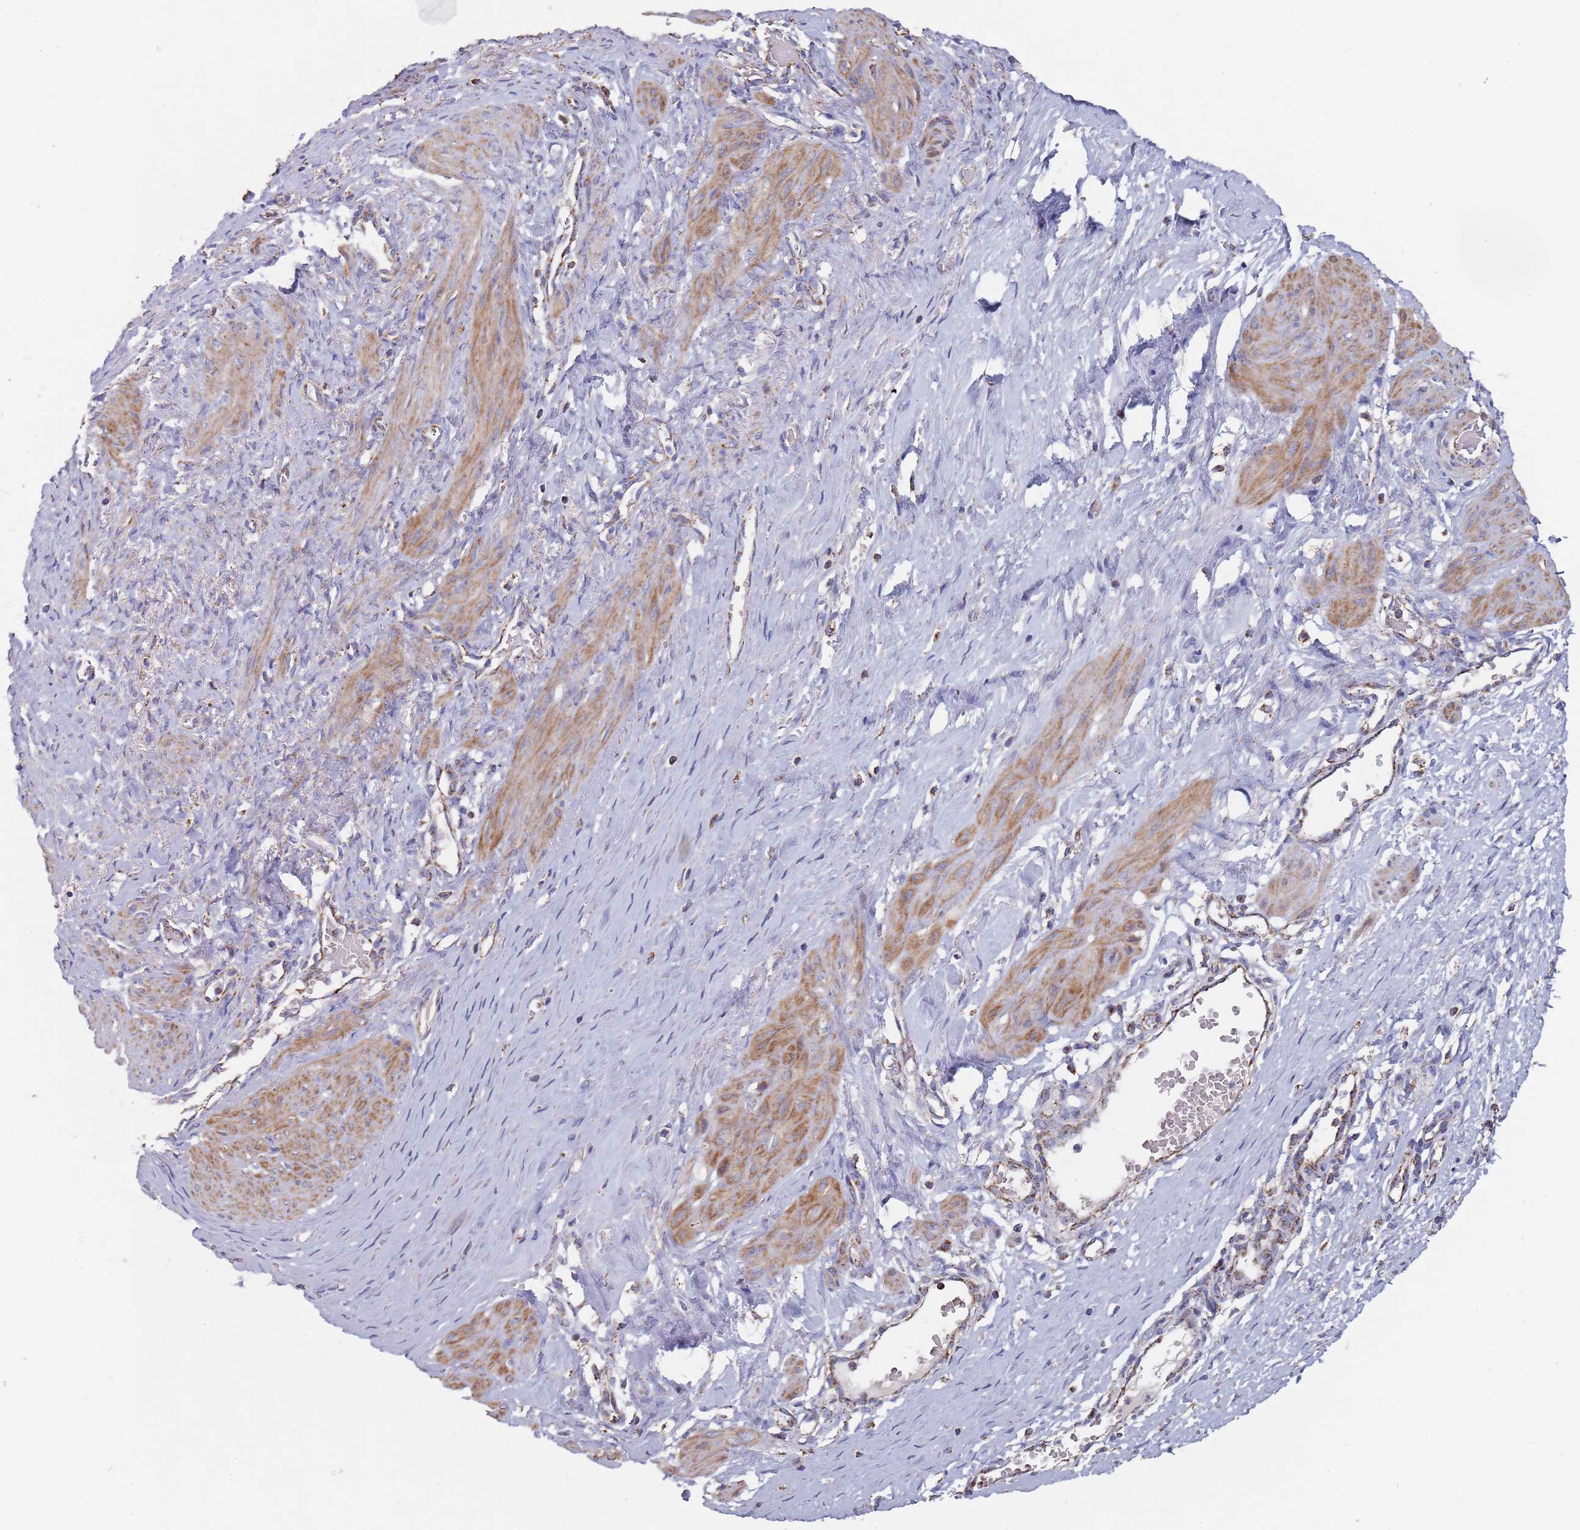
{"staining": {"intensity": "strong", "quantity": ">75%", "location": "cytoplasmic/membranous"}, "tissue": "smooth muscle", "cell_type": "Smooth muscle cells", "image_type": "normal", "snomed": [{"axis": "morphology", "description": "Normal tissue, NOS"}, {"axis": "topography", "description": "Endometrium"}], "caption": "Normal smooth muscle reveals strong cytoplasmic/membranous positivity in about >75% of smooth muscle cells, visualized by immunohistochemistry.", "gene": "PGP", "patient": {"sex": "female", "age": 33}}